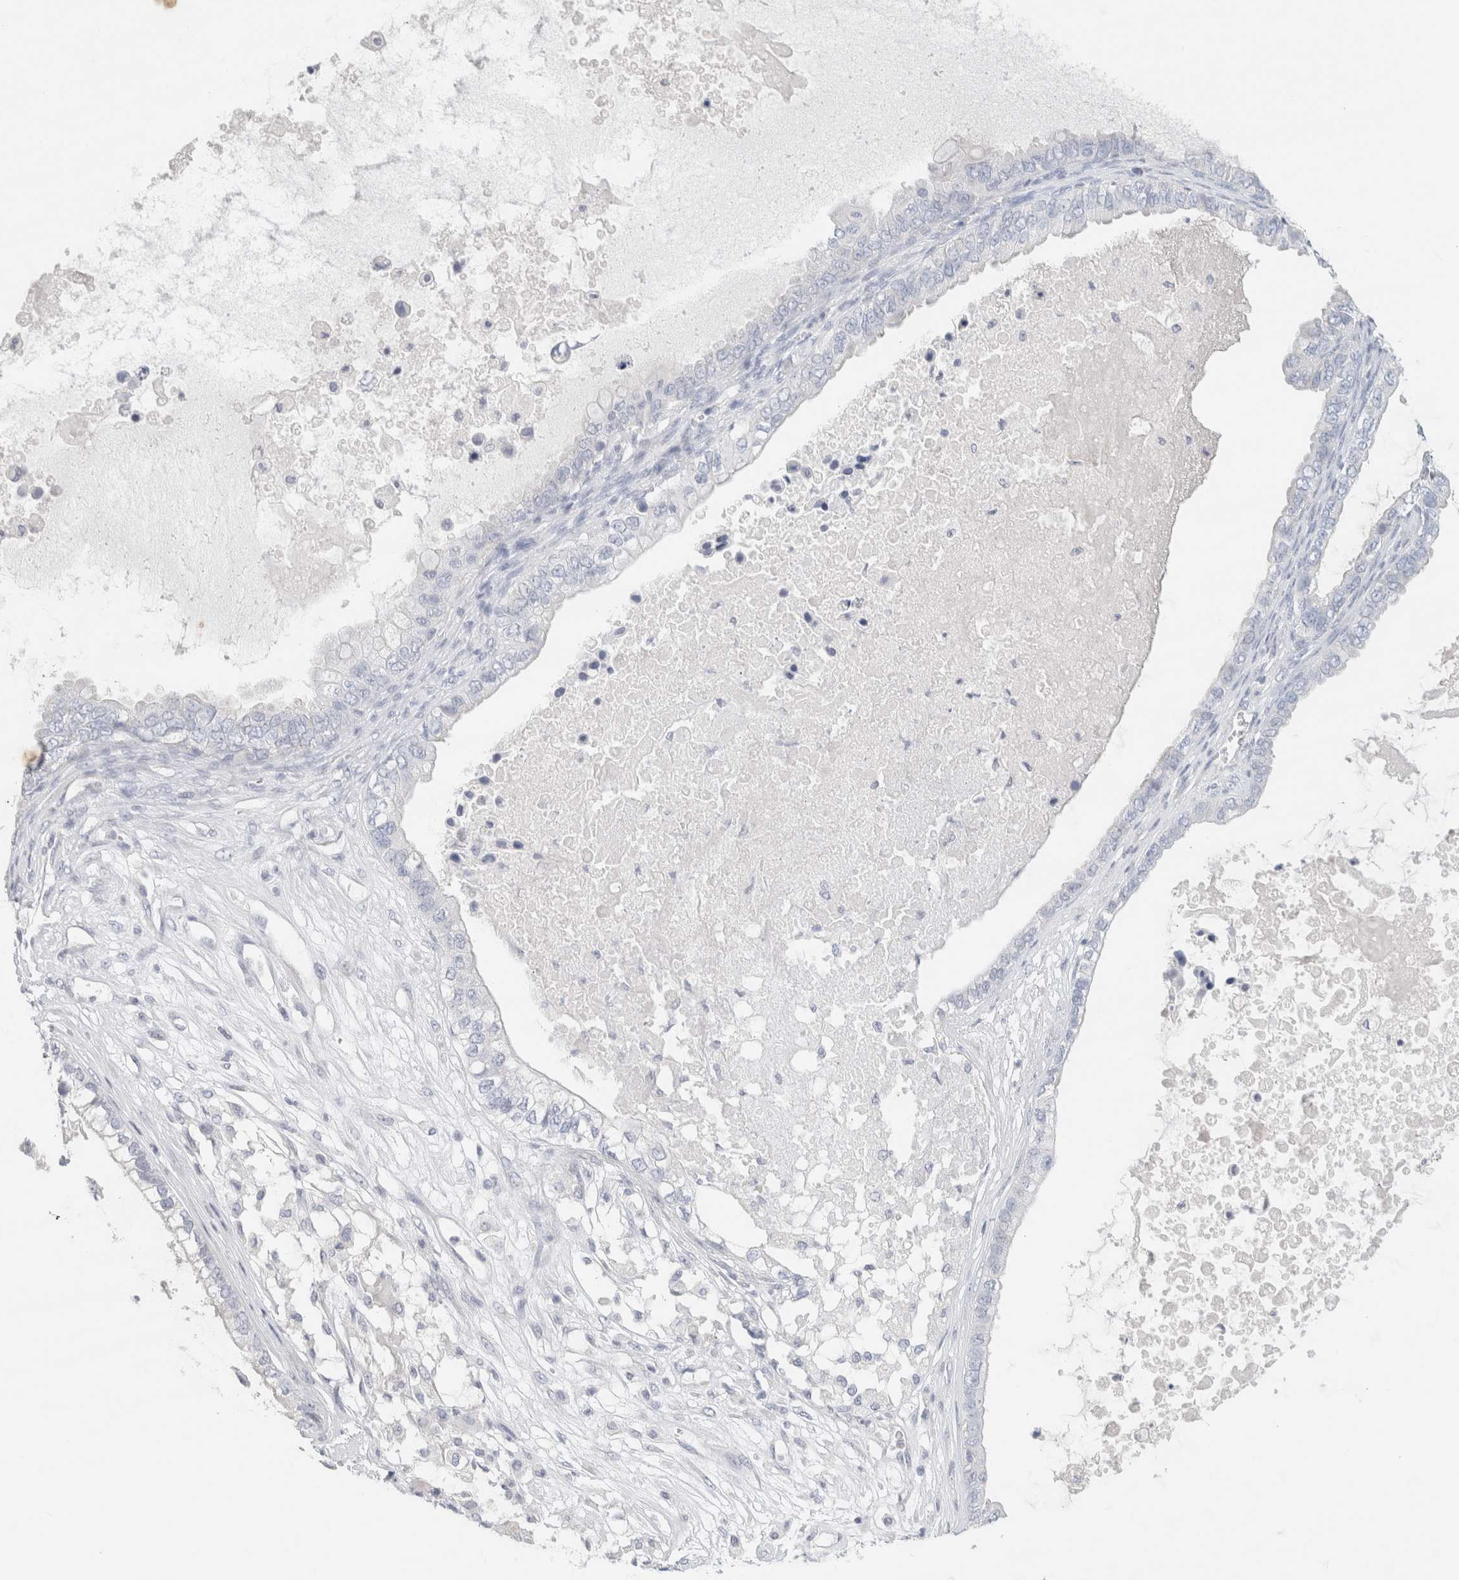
{"staining": {"intensity": "negative", "quantity": "none", "location": "none"}, "tissue": "ovarian cancer", "cell_type": "Tumor cells", "image_type": "cancer", "snomed": [{"axis": "morphology", "description": "Cystadenocarcinoma, mucinous, NOS"}, {"axis": "topography", "description": "Ovary"}], "caption": "DAB immunohistochemical staining of ovarian cancer shows no significant staining in tumor cells. The staining is performed using DAB brown chromogen with nuclei counter-stained in using hematoxylin.", "gene": "NEFM", "patient": {"sex": "female", "age": 80}}